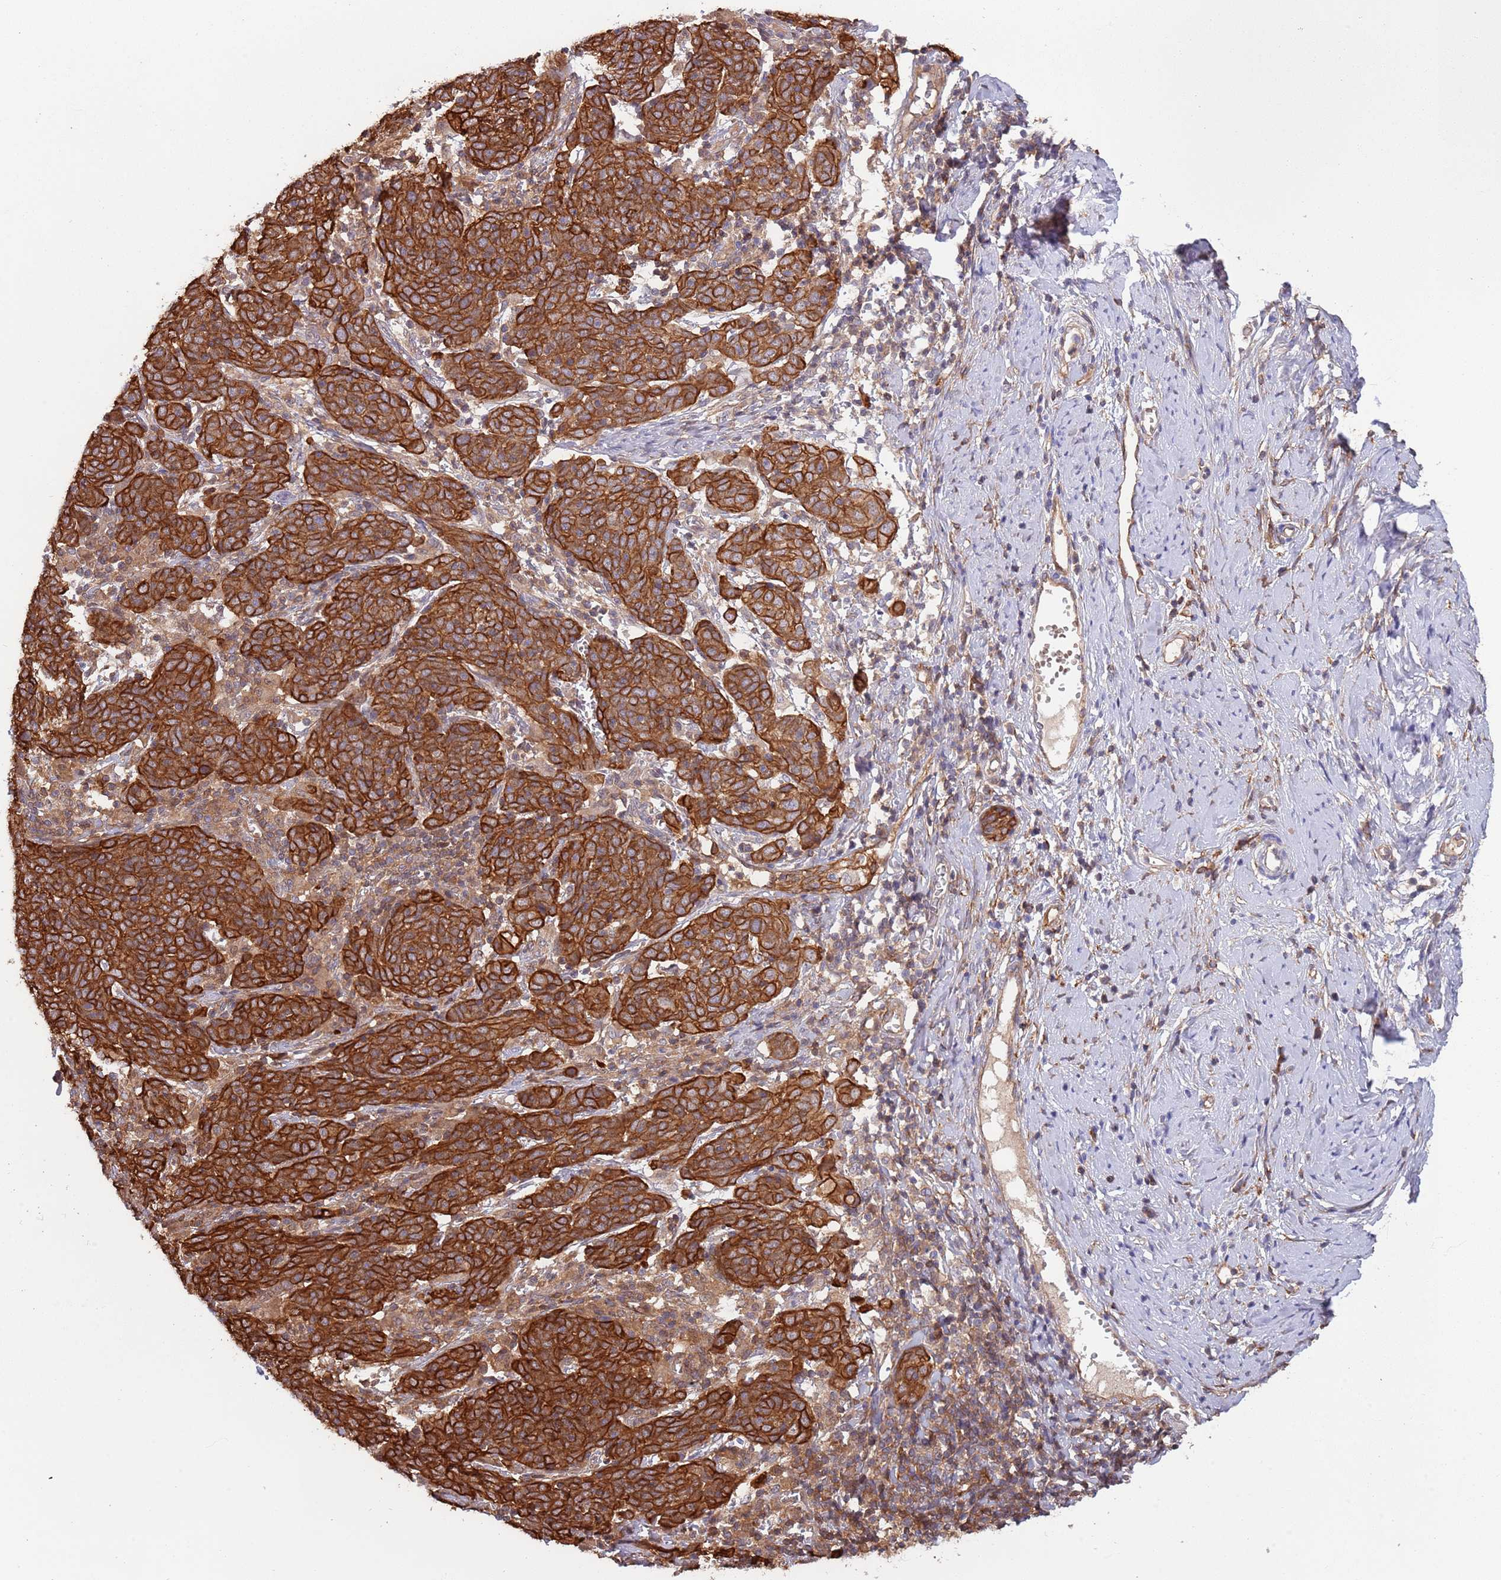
{"staining": {"intensity": "strong", "quantity": ">75%", "location": "cytoplasmic/membranous"}, "tissue": "cervical cancer", "cell_type": "Tumor cells", "image_type": "cancer", "snomed": [{"axis": "morphology", "description": "Squamous cell carcinoma, NOS"}, {"axis": "topography", "description": "Cervix"}], "caption": "There is high levels of strong cytoplasmic/membranous staining in tumor cells of cervical cancer, as demonstrated by immunohistochemical staining (brown color).", "gene": "GSDMD", "patient": {"sex": "female", "age": 67}}